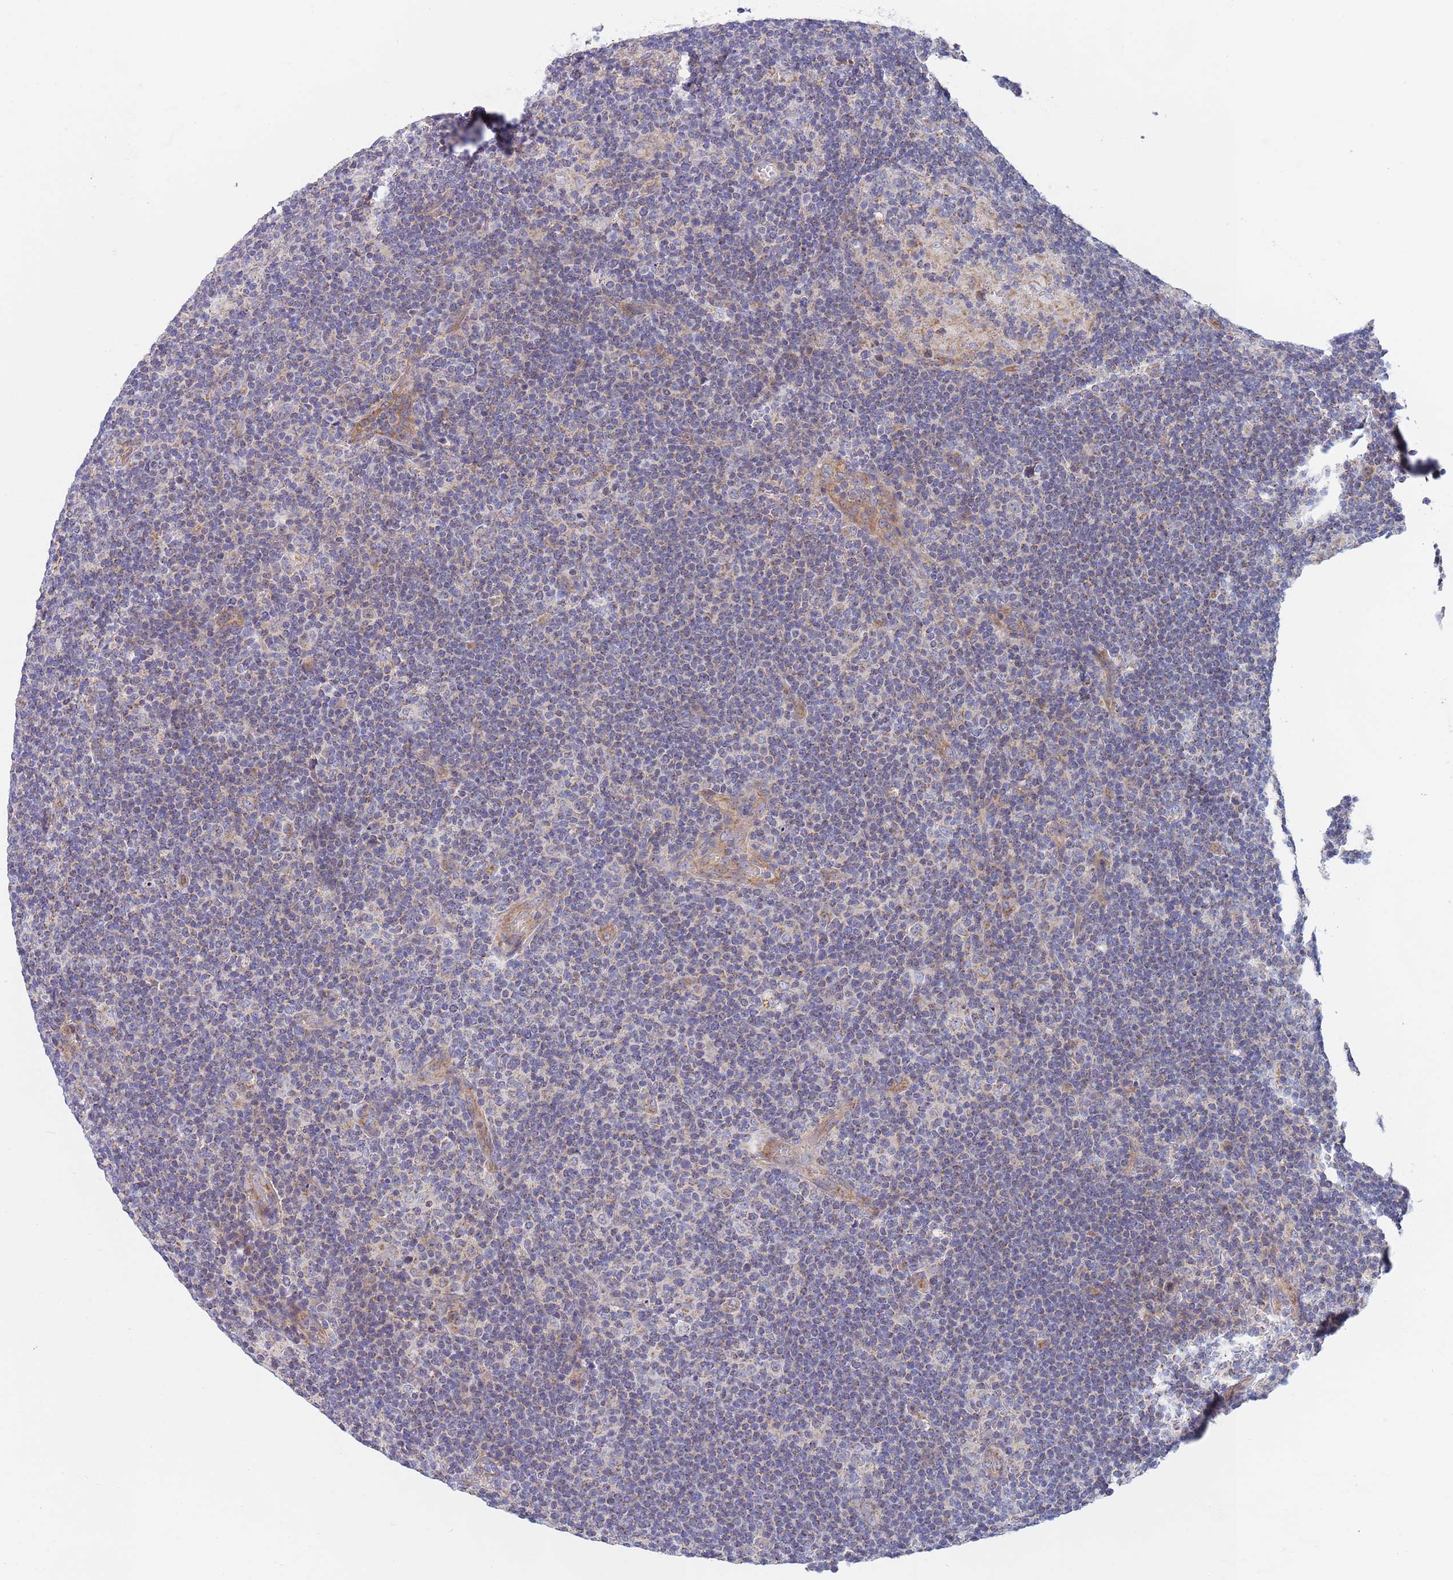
{"staining": {"intensity": "negative", "quantity": "none", "location": "none"}, "tissue": "lymphoma", "cell_type": "Tumor cells", "image_type": "cancer", "snomed": [{"axis": "morphology", "description": "Hodgkin's disease, NOS"}, {"axis": "topography", "description": "Lymph node"}], "caption": "Photomicrograph shows no protein expression in tumor cells of lymphoma tissue. (Stains: DAB (3,3'-diaminobenzidine) IHC with hematoxylin counter stain, Microscopy: brightfield microscopy at high magnification).", "gene": "PWWP3A", "patient": {"sex": "female", "age": 57}}